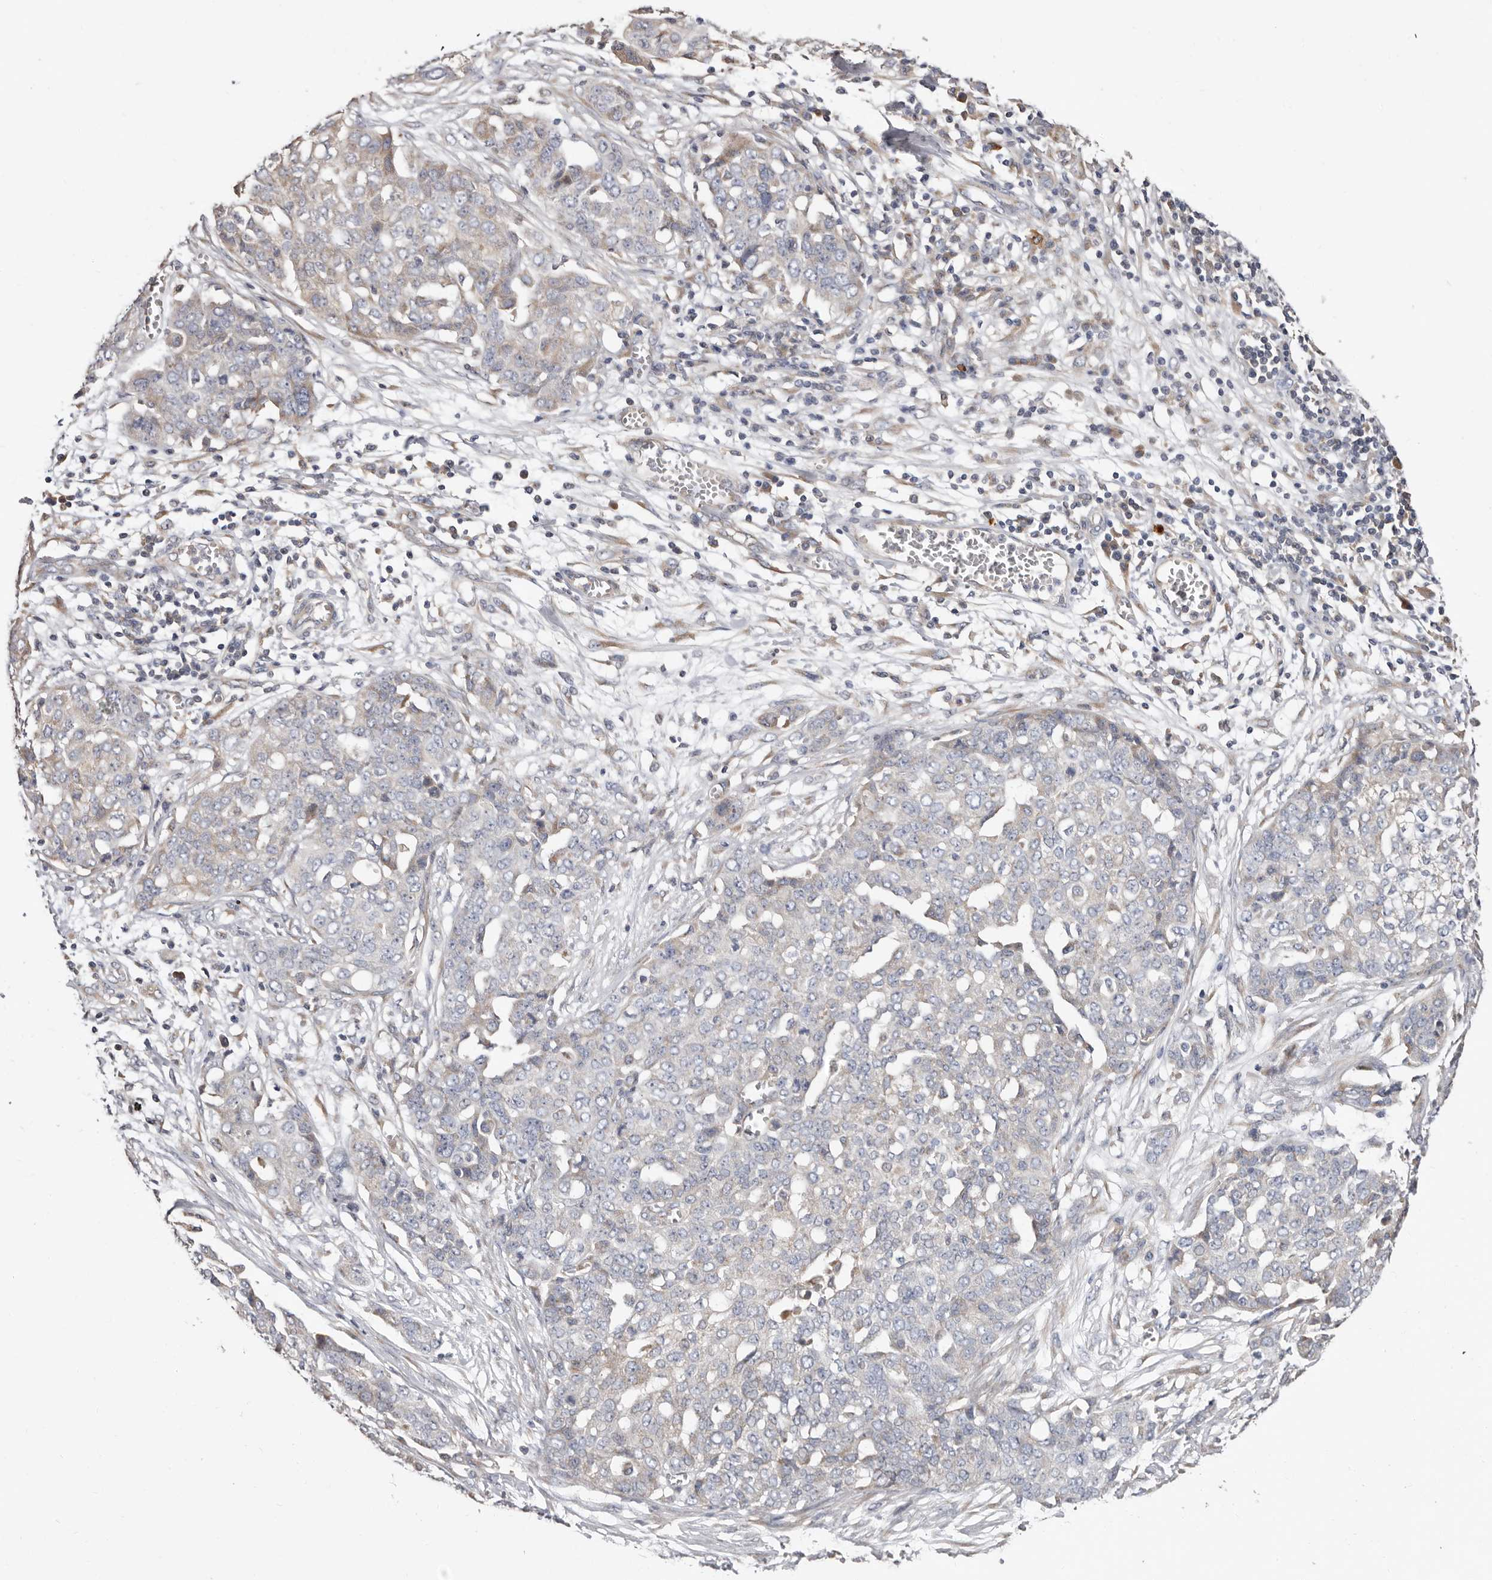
{"staining": {"intensity": "negative", "quantity": "none", "location": "none"}, "tissue": "ovarian cancer", "cell_type": "Tumor cells", "image_type": "cancer", "snomed": [{"axis": "morphology", "description": "Cystadenocarcinoma, serous, NOS"}, {"axis": "topography", "description": "Soft tissue"}, {"axis": "topography", "description": "Ovary"}], "caption": "Immunohistochemistry histopathology image of ovarian cancer (serous cystadenocarcinoma) stained for a protein (brown), which demonstrates no positivity in tumor cells.", "gene": "ASIC5", "patient": {"sex": "female", "age": 57}}